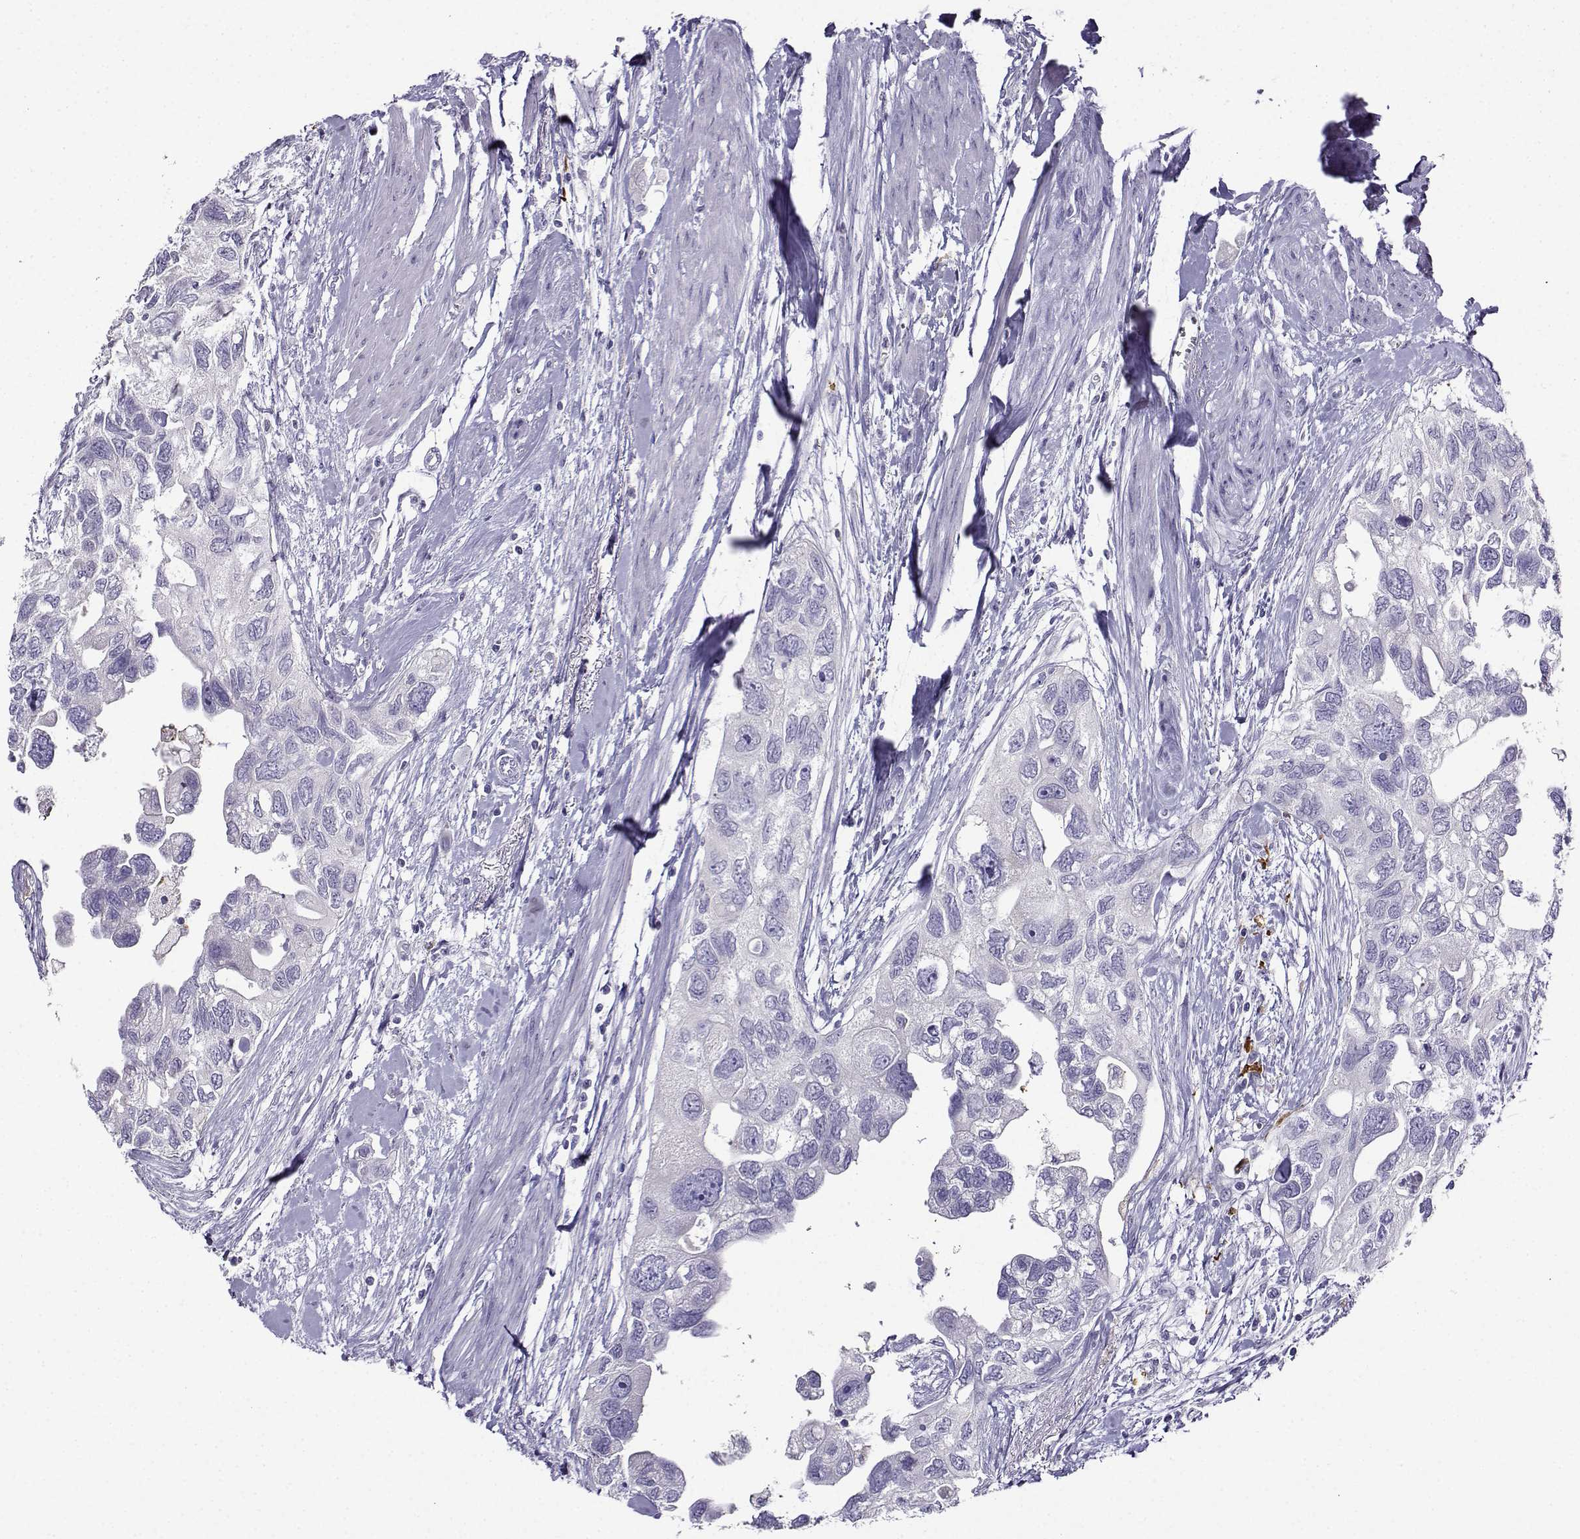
{"staining": {"intensity": "negative", "quantity": "none", "location": "none"}, "tissue": "urothelial cancer", "cell_type": "Tumor cells", "image_type": "cancer", "snomed": [{"axis": "morphology", "description": "Urothelial carcinoma, High grade"}, {"axis": "topography", "description": "Urinary bladder"}], "caption": "This is an immunohistochemistry histopathology image of human urothelial cancer. There is no positivity in tumor cells.", "gene": "LINGO1", "patient": {"sex": "male", "age": 59}}